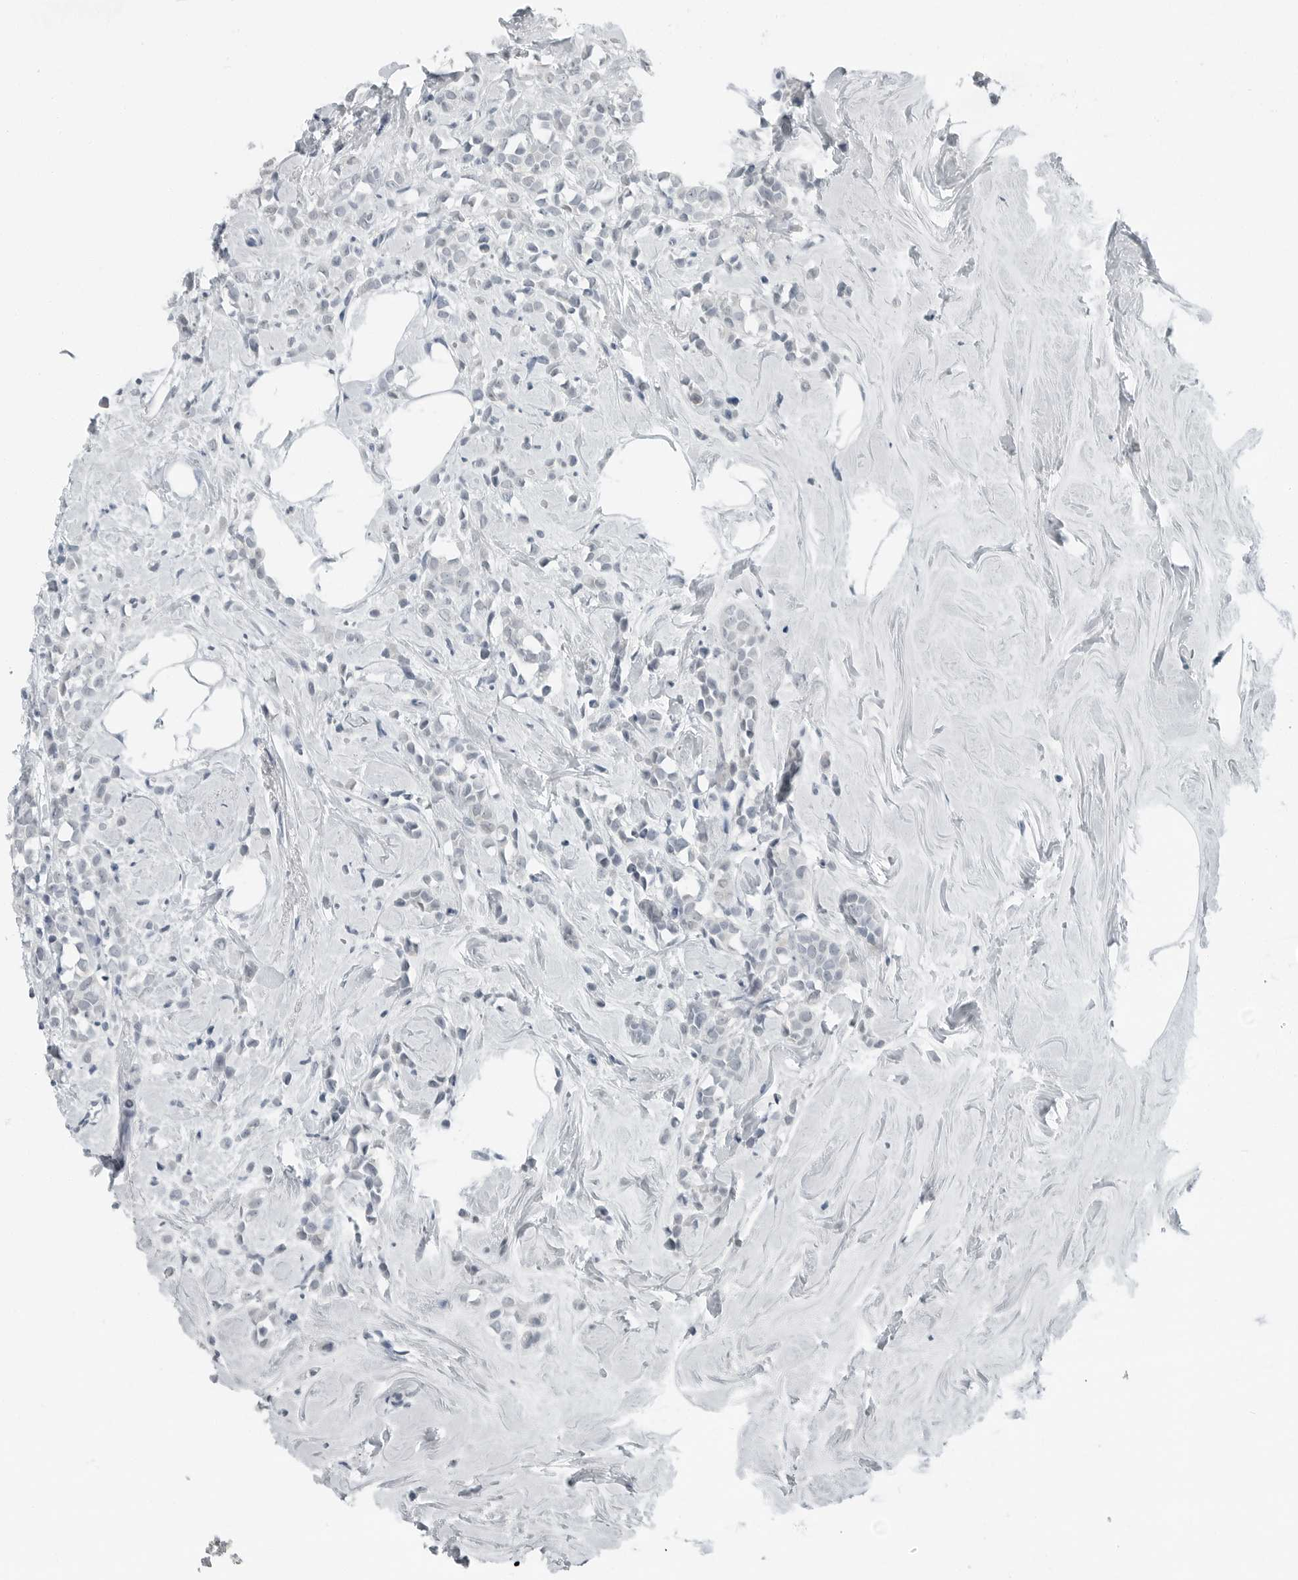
{"staining": {"intensity": "negative", "quantity": "none", "location": "none"}, "tissue": "breast cancer", "cell_type": "Tumor cells", "image_type": "cancer", "snomed": [{"axis": "morphology", "description": "Lobular carcinoma"}, {"axis": "topography", "description": "Breast"}], "caption": "Protein analysis of breast cancer reveals no significant staining in tumor cells.", "gene": "KYAT1", "patient": {"sex": "female", "age": 47}}